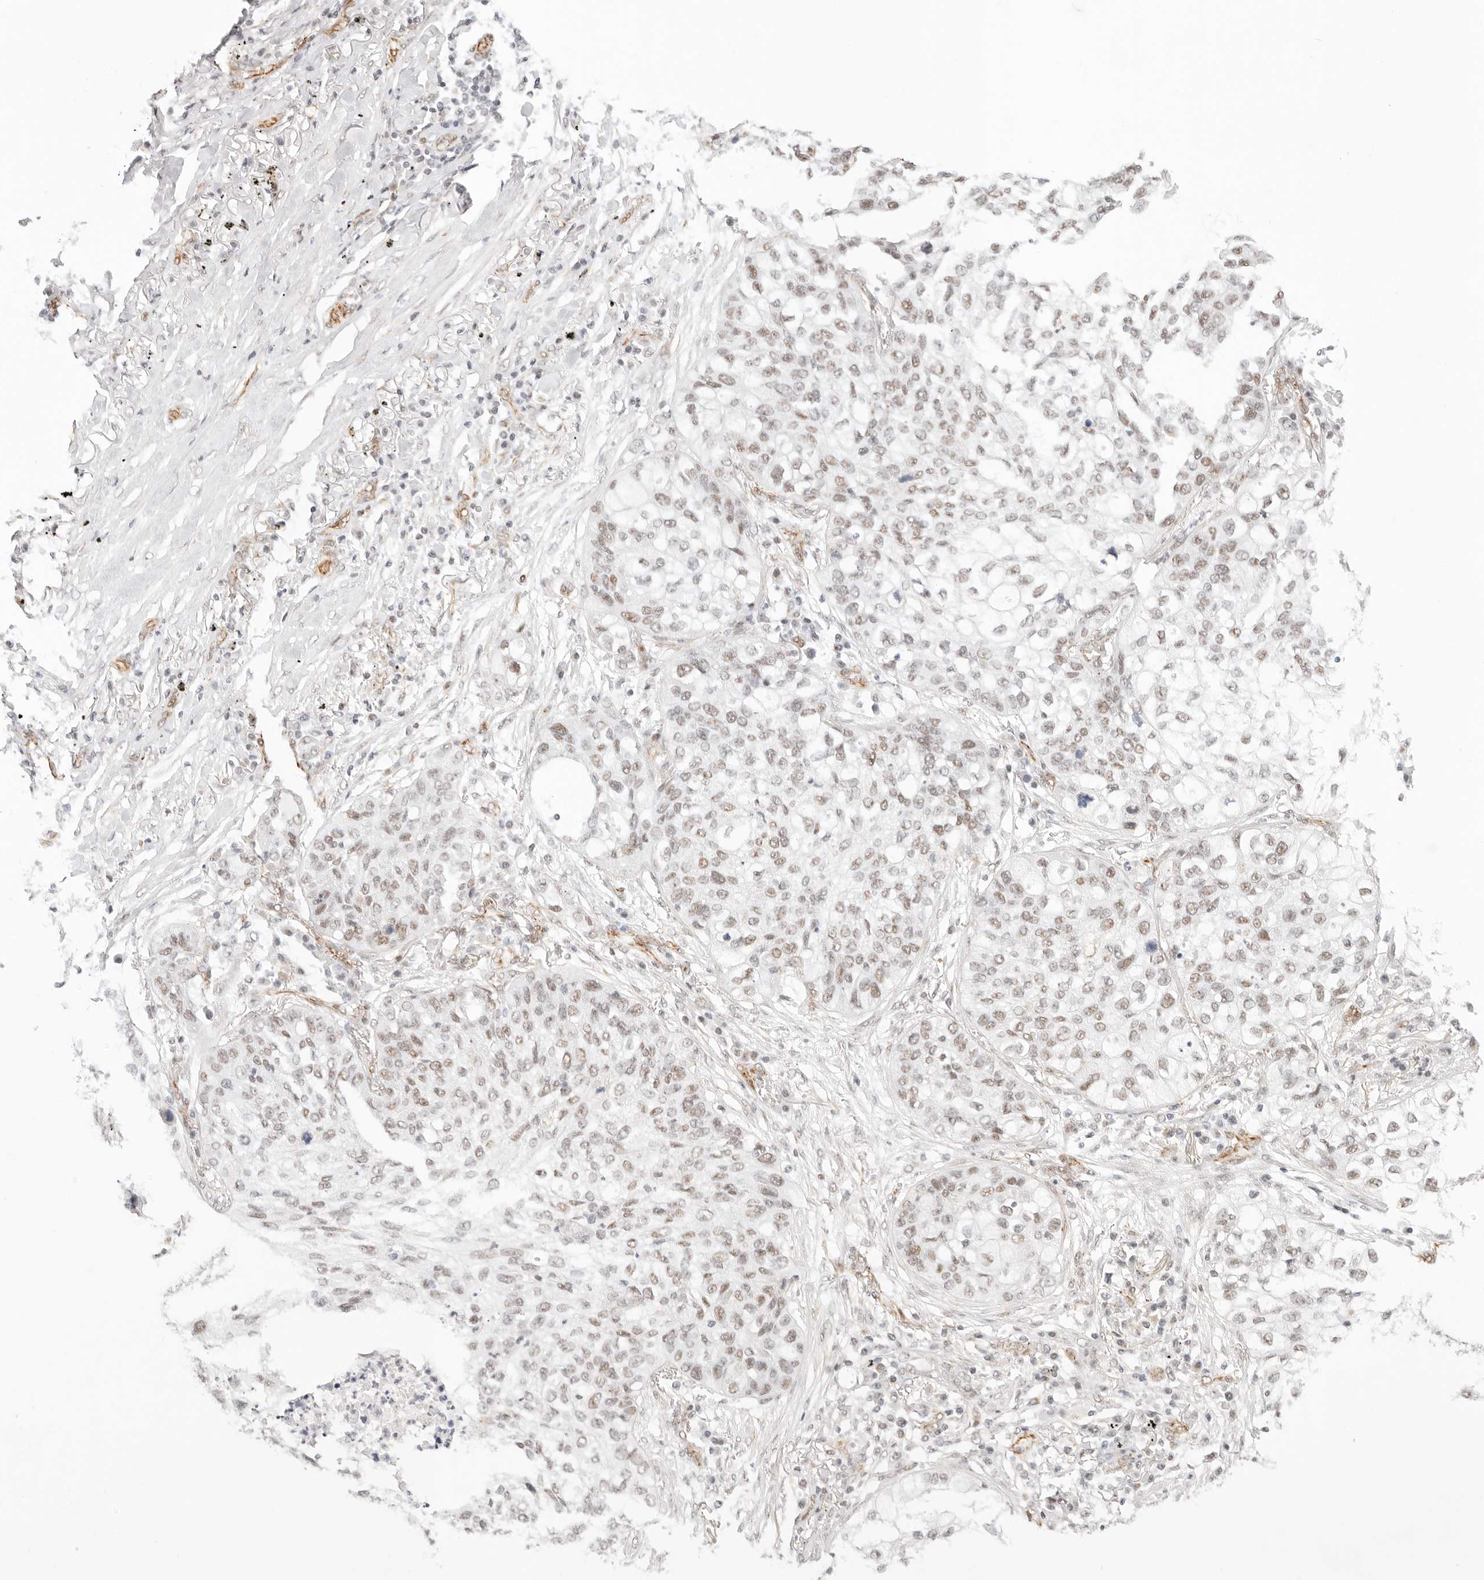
{"staining": {"intensity": "weak", "quantity": "25%-75%", "location": "nuclear"}, "tissue": "lung cancer", "cell_type": "Tumor cells", "image_type": "cancer", "snomed": [{"axis": "morphology", "description": "Squamous cell carcinoma, NOS"}, {"axis": "topography", "description": "Lung"}], "caption": "Immunohistochemical staining of human lung squamous cell carcinoma shows low levels of weak nuclear protein expression in about 25%-75% of tumor cells. The staining was performed using DAB, with brown indicating positive protein expression. Nuclei are stained blue with hematoxylin.", "gene": "ZC3H11A", "patient": {"sex": "female", "age": 63}}